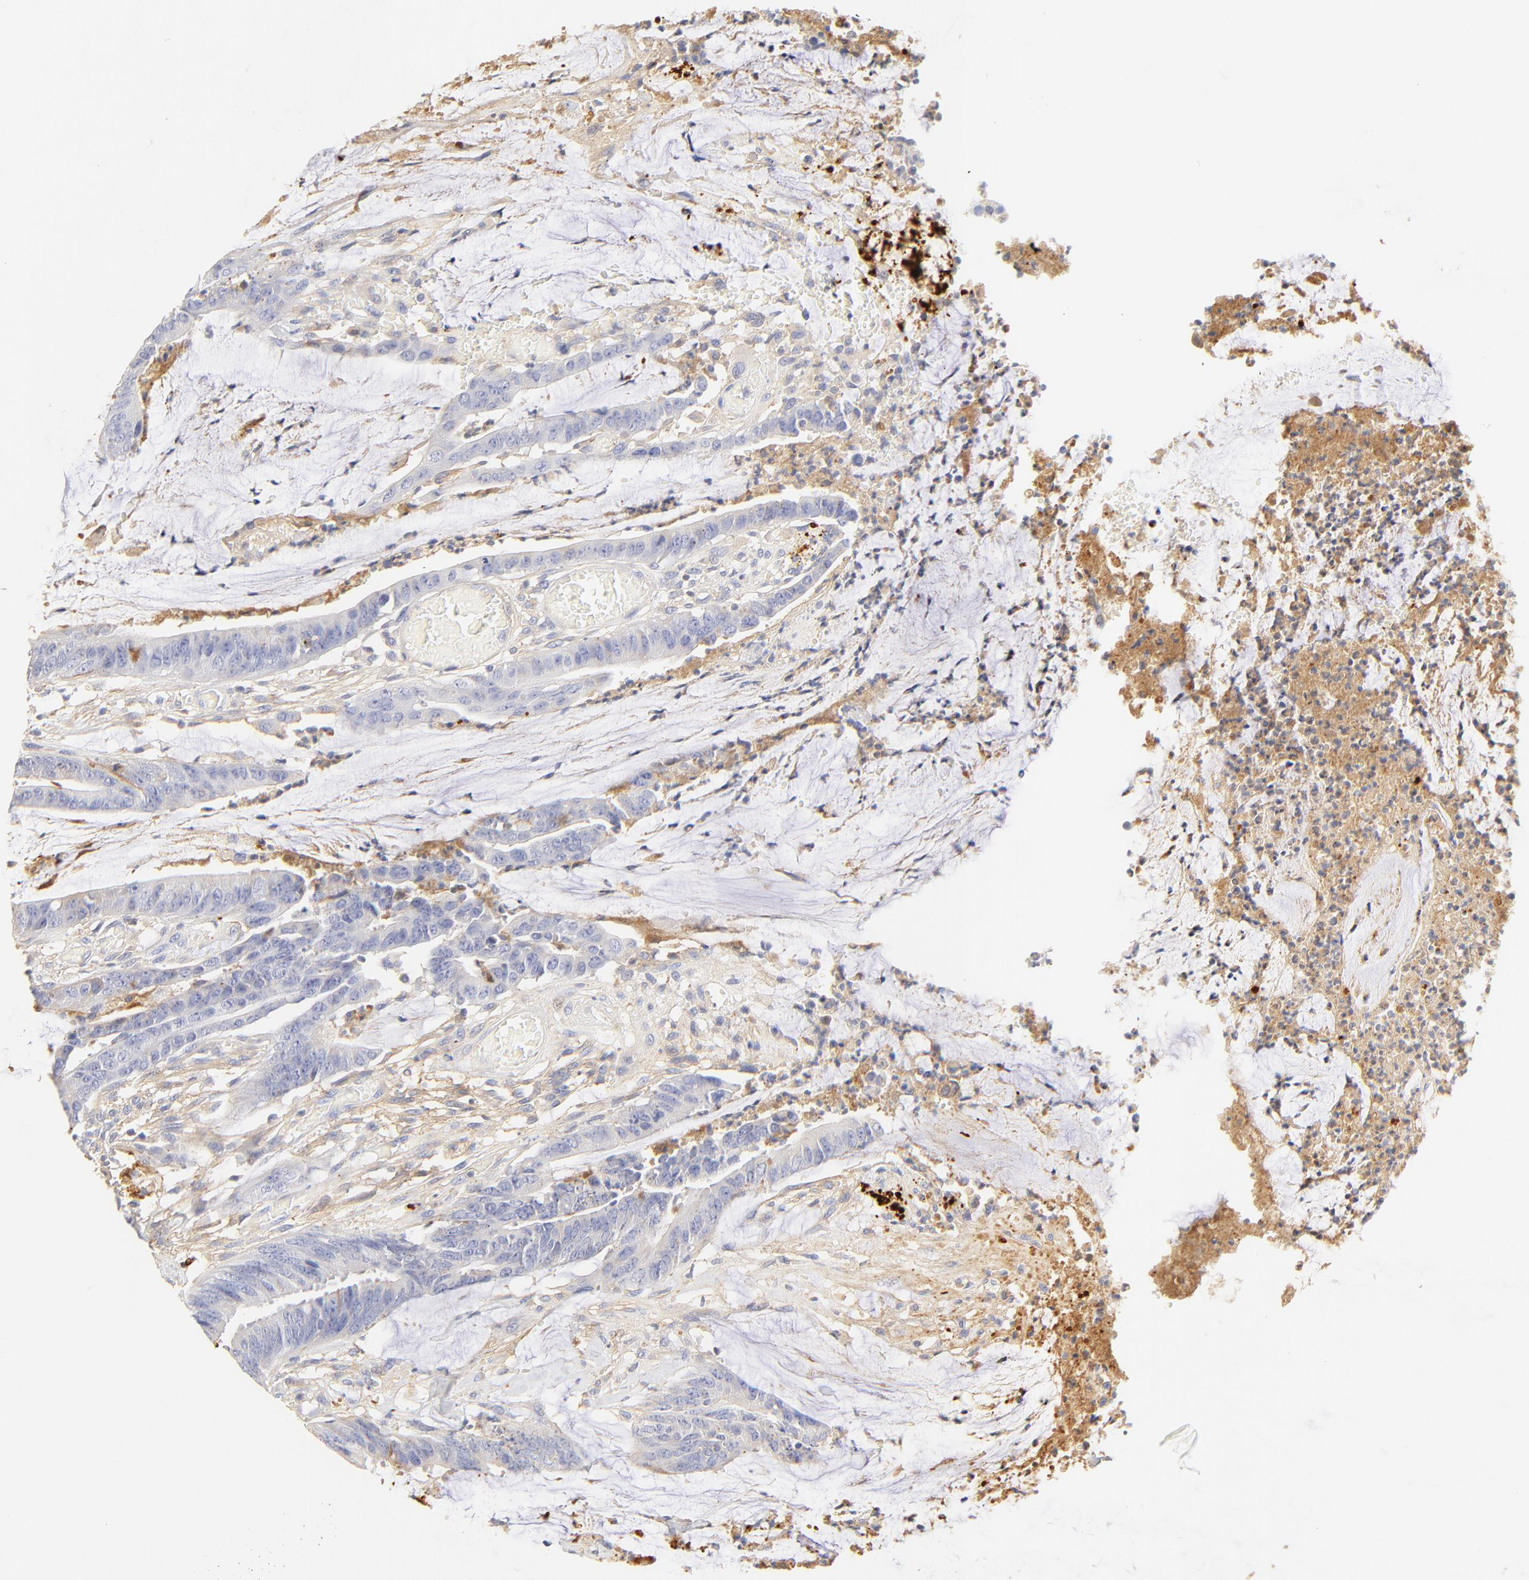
{"staining": {"intensity": "negative", "quantity": "none", "location": "none"}, "tissue": "colorectal cancer", "cell_type": "Tumor cells", "image_type": "cancer", "snomed": [{"axis": "morphology", "description": "Adenocarcinoma, NOS"}, {"axis": "topography", "description": "Rectum"}], "caption": "A histopathology image of human adenocarcinoma (colorectal) is negative for staining in tumor cells.", "gene": "MDGA2", "patient": {"sex": "female", "age": 66}}